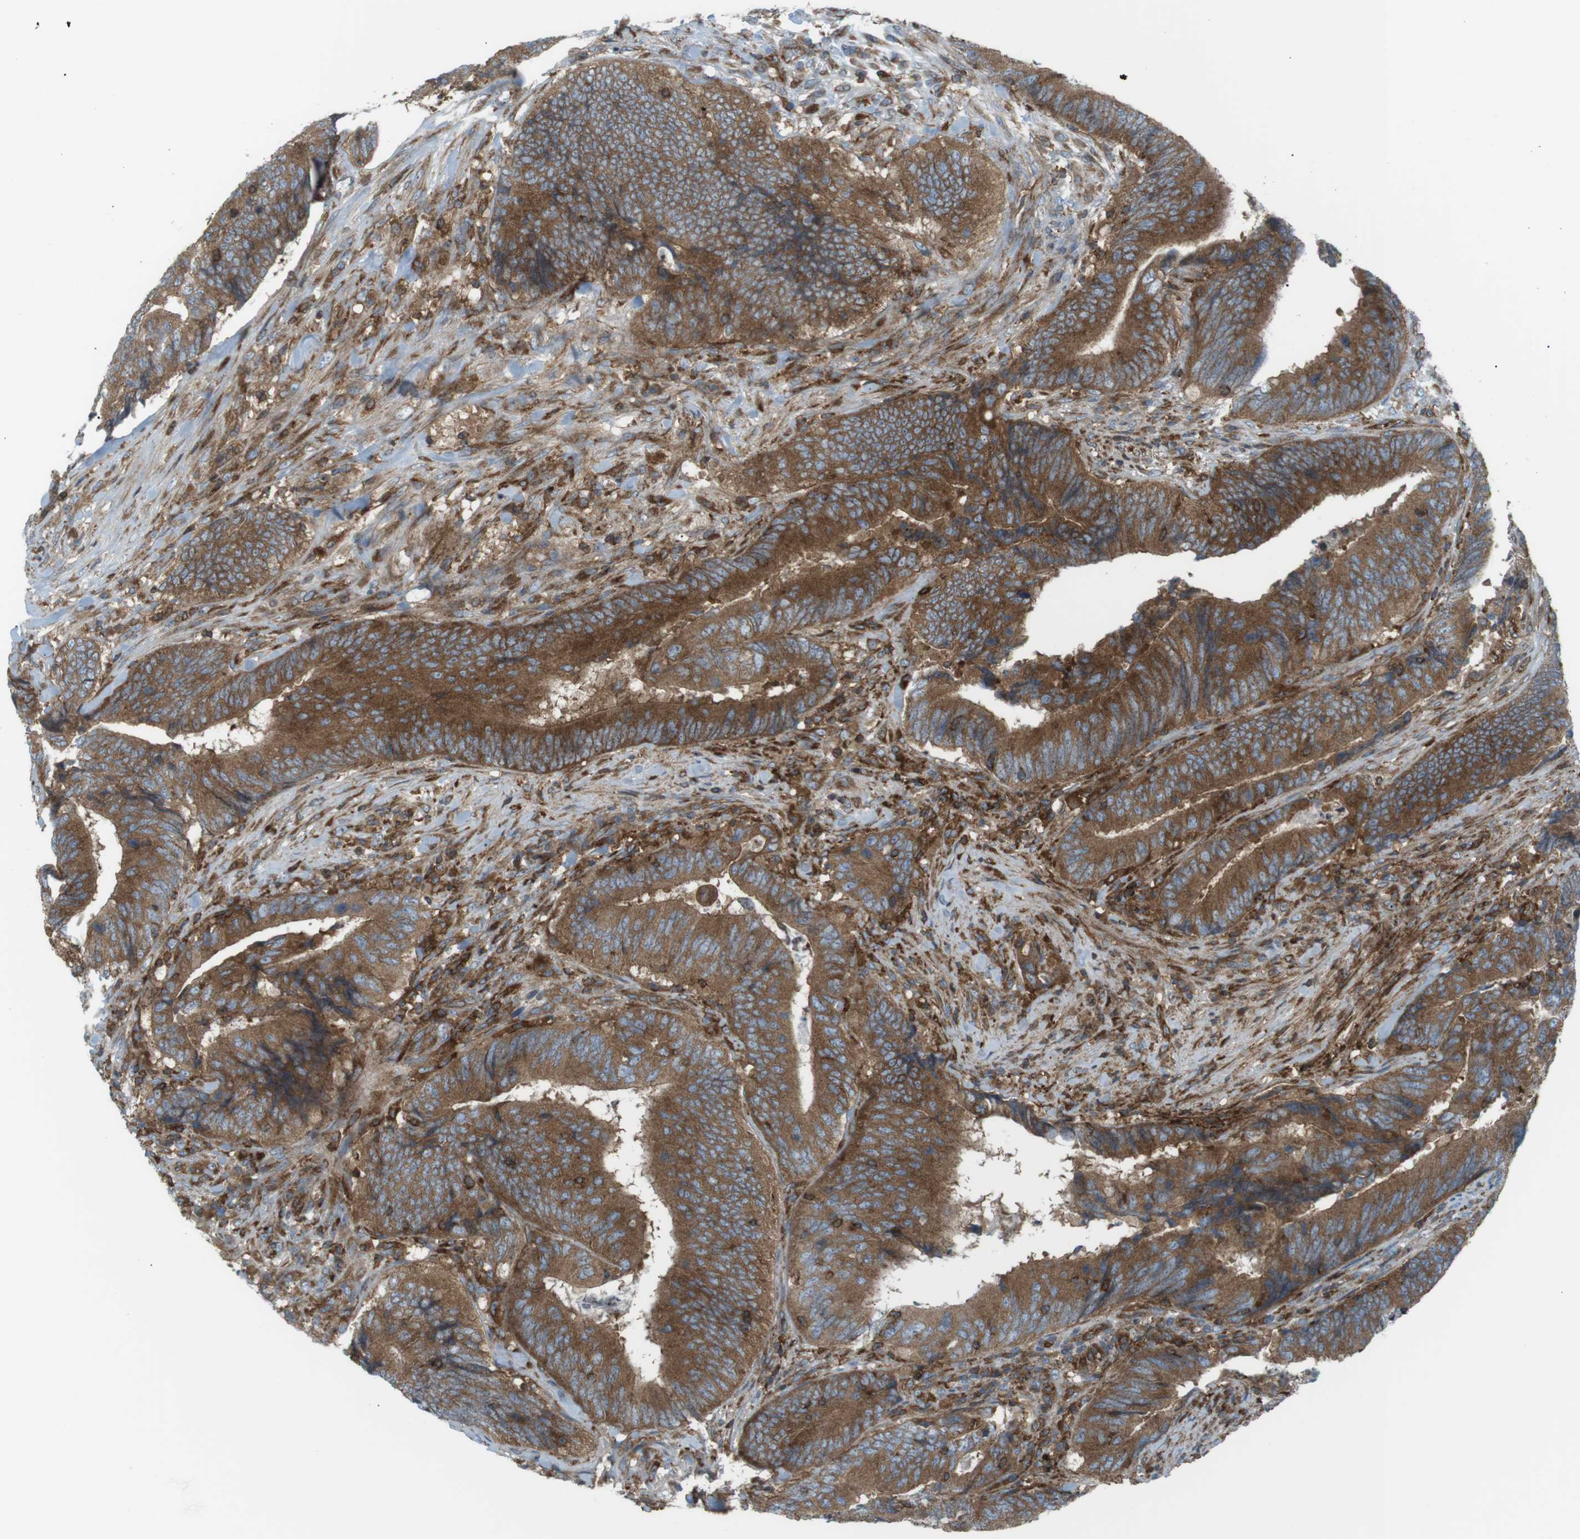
{"staining": {"intensity": "moderate", "quantity": ">75%", "location": "cytoplasmic/membranous"}, "tissue": "colorectal cancer", "cell_type": "Tumor cells", "image_type": "cancer", "snomed": [{"axis": "morphology", "description": "Normal tissue, NOS"}, {"axis": "morphology", "description": "Adenocarcinoma, NOS"}, {"axis": "topography", "description": "Colon"}], "caption": "IHC of colorectal cancer (adenocarcinoma) displays medium levels of moderate cytoplasmic/membranous staining in approximately >75% of tumor cells. Nuclei are stained in blue.", "gene": "FLII", "patient": {"sex": "male", "age": 56}}